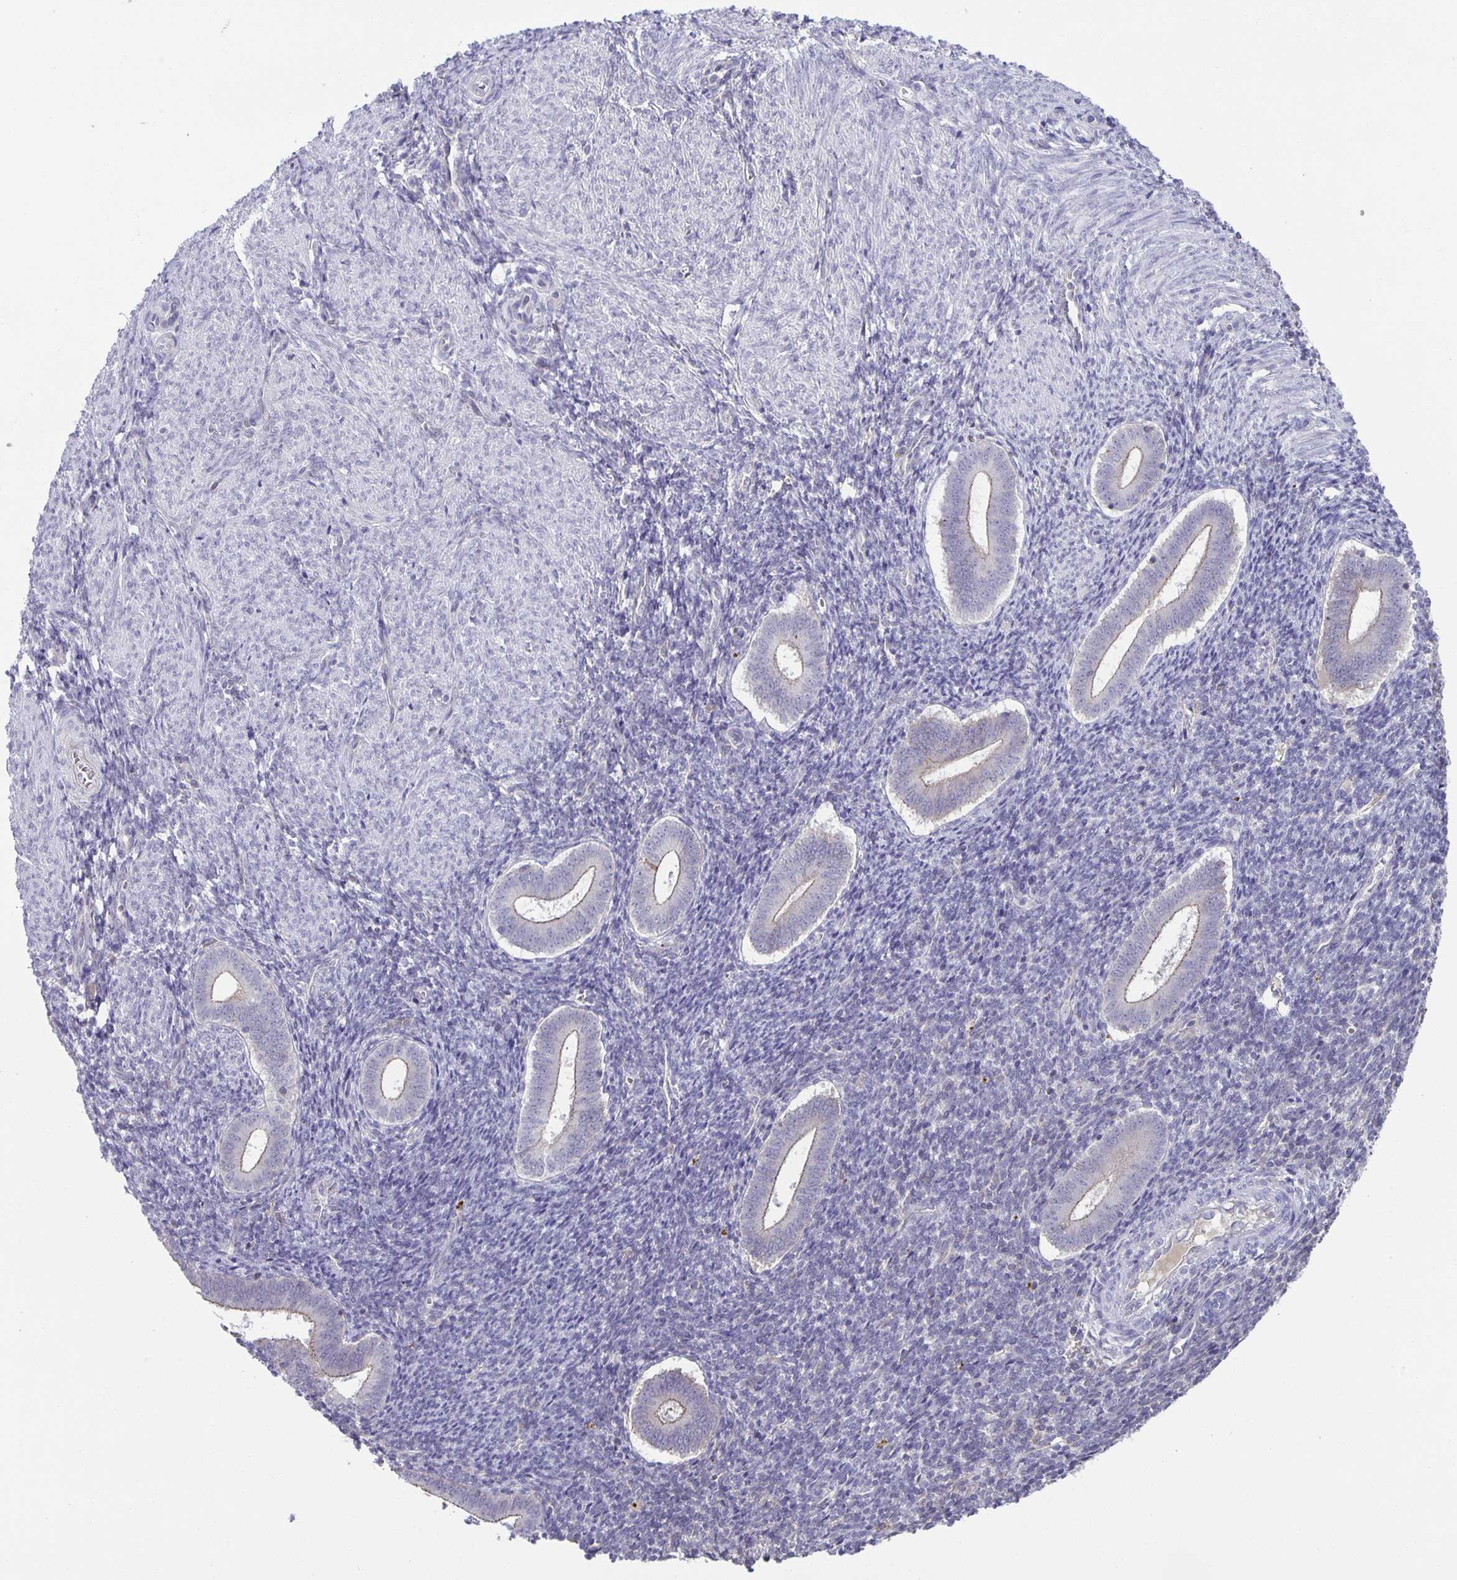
{"staining": {"intensity": "negative", "quantity": "none", "location": "none"}, "tissue": "endometrium", "cell_type": "Cells in endometrial stroma", "image_type": "normal", "snomed": [{"axis": "morphology", "description": "Normal tissue, NOS"}, {"axis": "topography", "description": "Endometrium"}], "caption": "This histopathology image is of unremarkable endometrium stained with immunohistochemistry to label a protein in brown with the nuclei are counter-stained blue. There is no expression in cells in endometrial stroma. (Stains: DAB immunohistochemistry (IHC) with hematoxylin counter stain, Microscopy: brightfield microscopy at high magnification).", "gene": "PTPN3", "patient": {"sex": "female", "age": 25}}